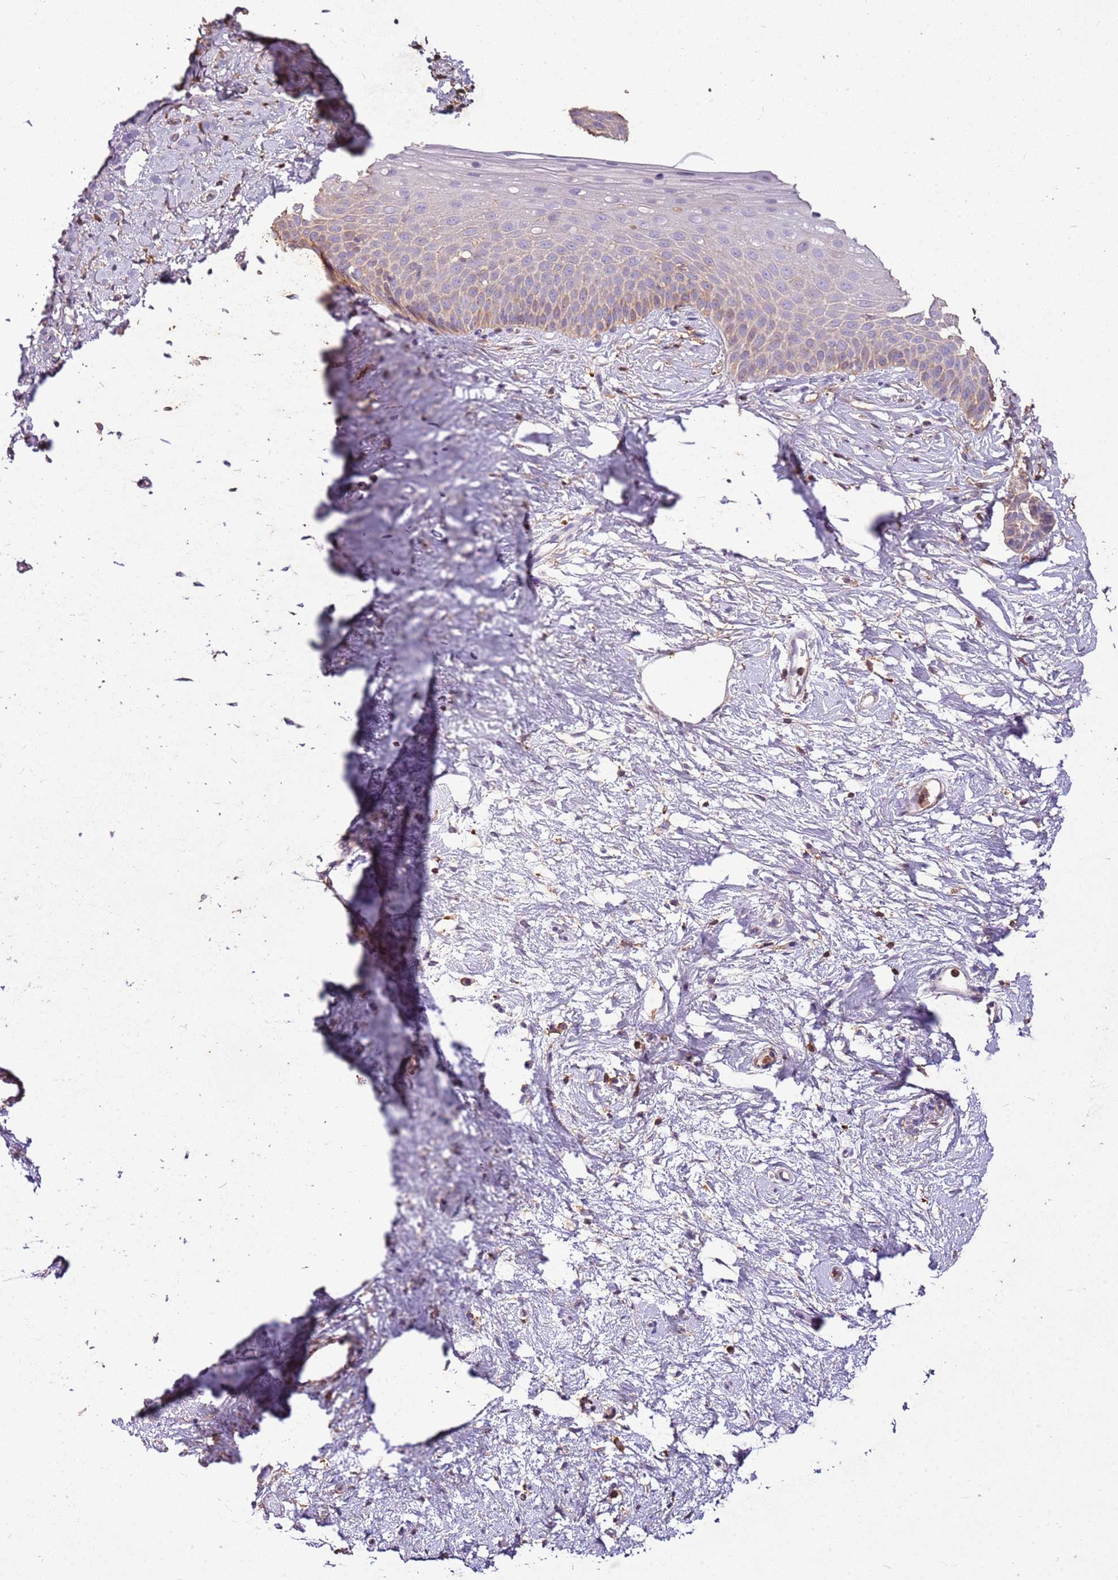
{"staining": {"intensity": "weak", "quantity": "<25%", "location": "cytoplasmic/membranous"}, "tissue": "cervix", "cell_type": "Glandular cells", "image_type": "normal", "snomed": [{"axis": "morphology", "description": "Normal tissue, NOS"}, {"axis": "topography", "description": "Cervix"}], "caption": "An image of cervix stained for a protein demonstrates no brown staining in glandular cells. The staining was performed using DAB (3,3'-diaminobenzidine) to visualize the protein expression in brown, while the nuclei were stained in blue with hematoxylin (Magnification: 20x).", "gene": "ARL10", "patient": {"sex": "female", "age": 57}}